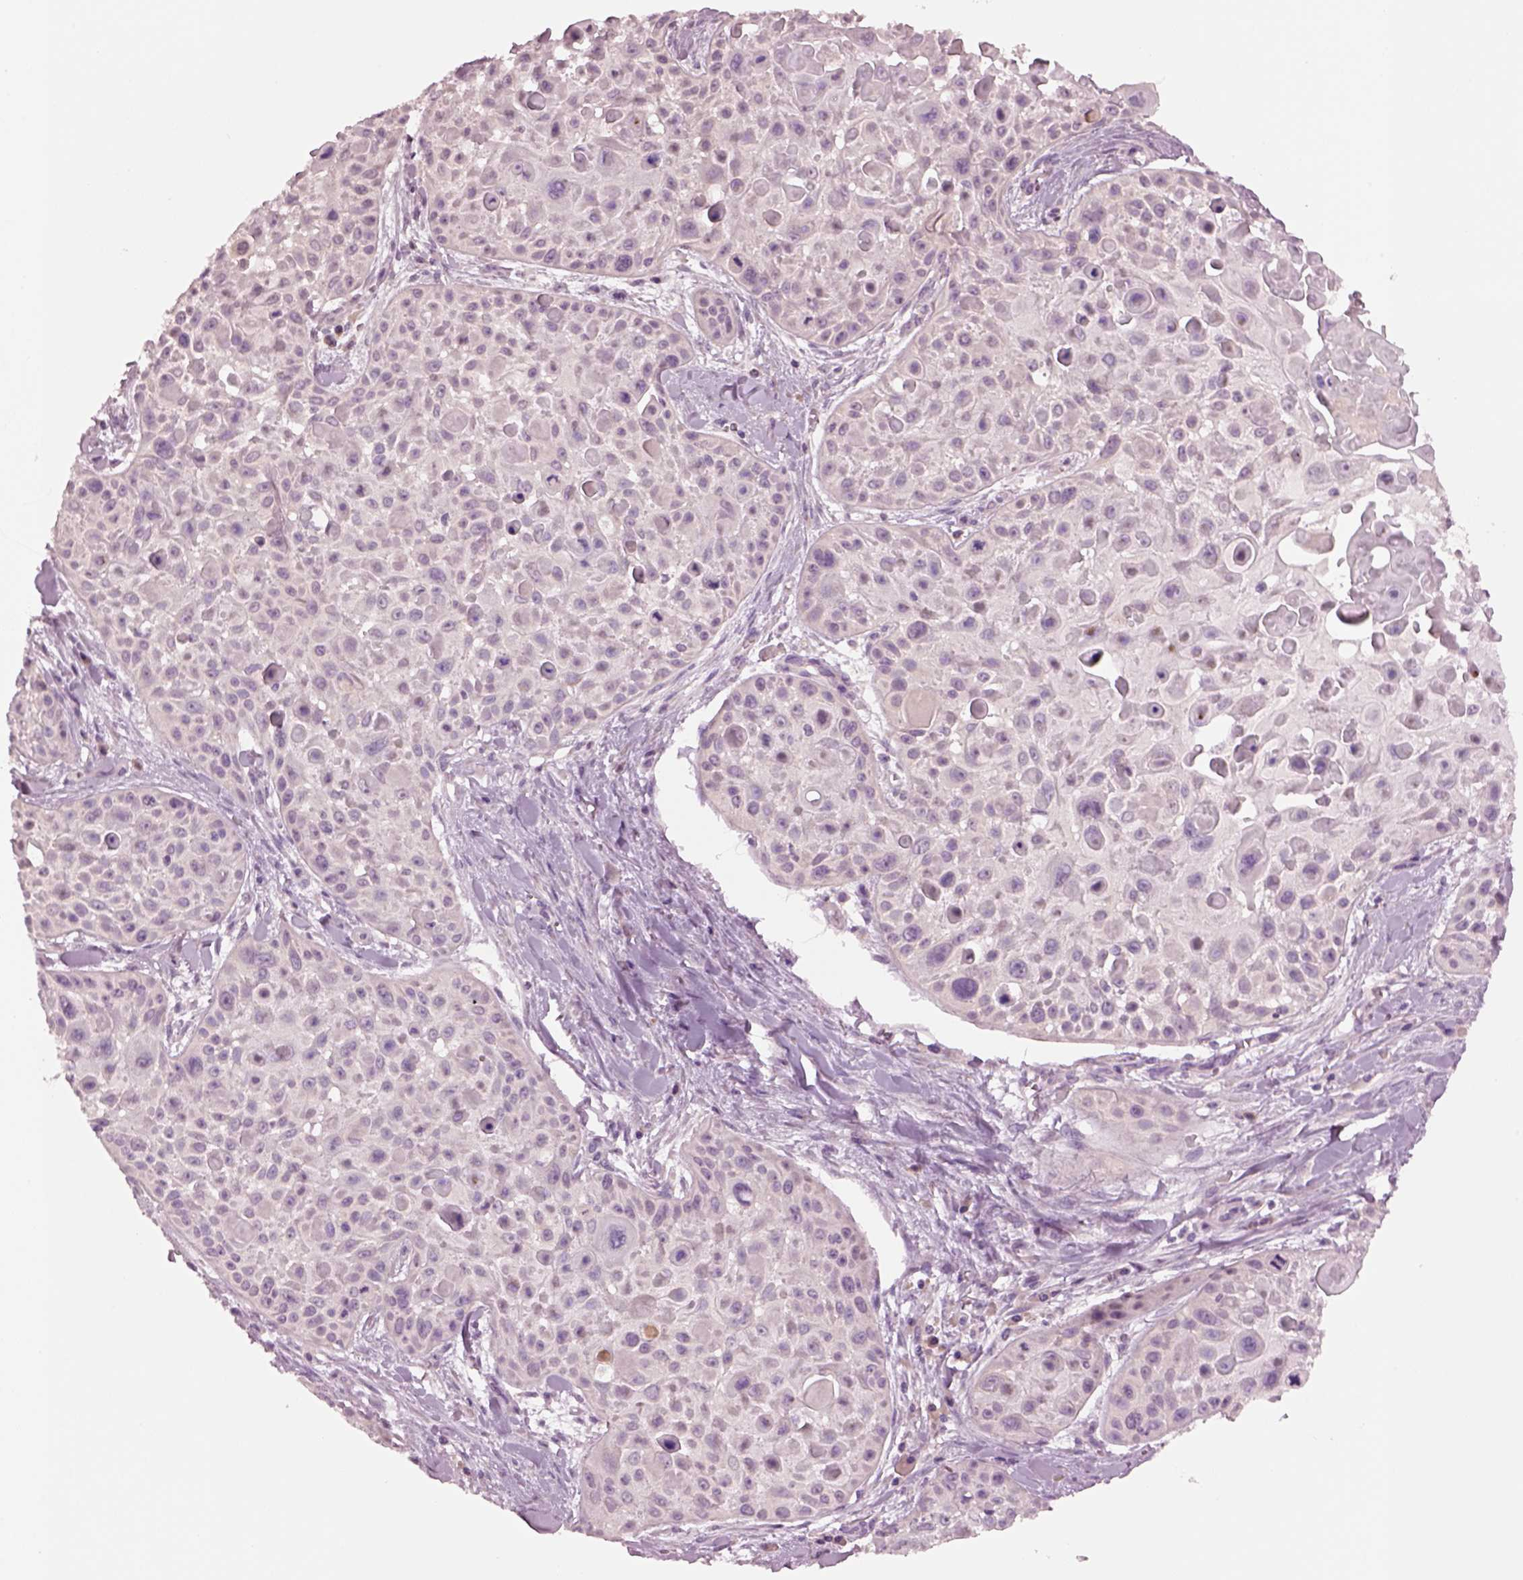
{"staining": {"intensity": "negative", "quantity": "none", "location": "none"}, "tissue": "skin cancer", "cell_type": "Tumor cells", "image_type": "cancer", "snomed": [{"axis": "morphology", "description": "Squamous cell carcinoma, NOS"}, {"axis": "topography", "description": "Skin"}, {"axis": "topography", "description": "Anal"}], "caption": "DAB (3,3'-diaminobenzidine) immunohistochemical staining of skin cancer shows no significant positivity in tumor cells.", "gene": "CLPSL1", "patient": {"sex": "female", "age": 75}}